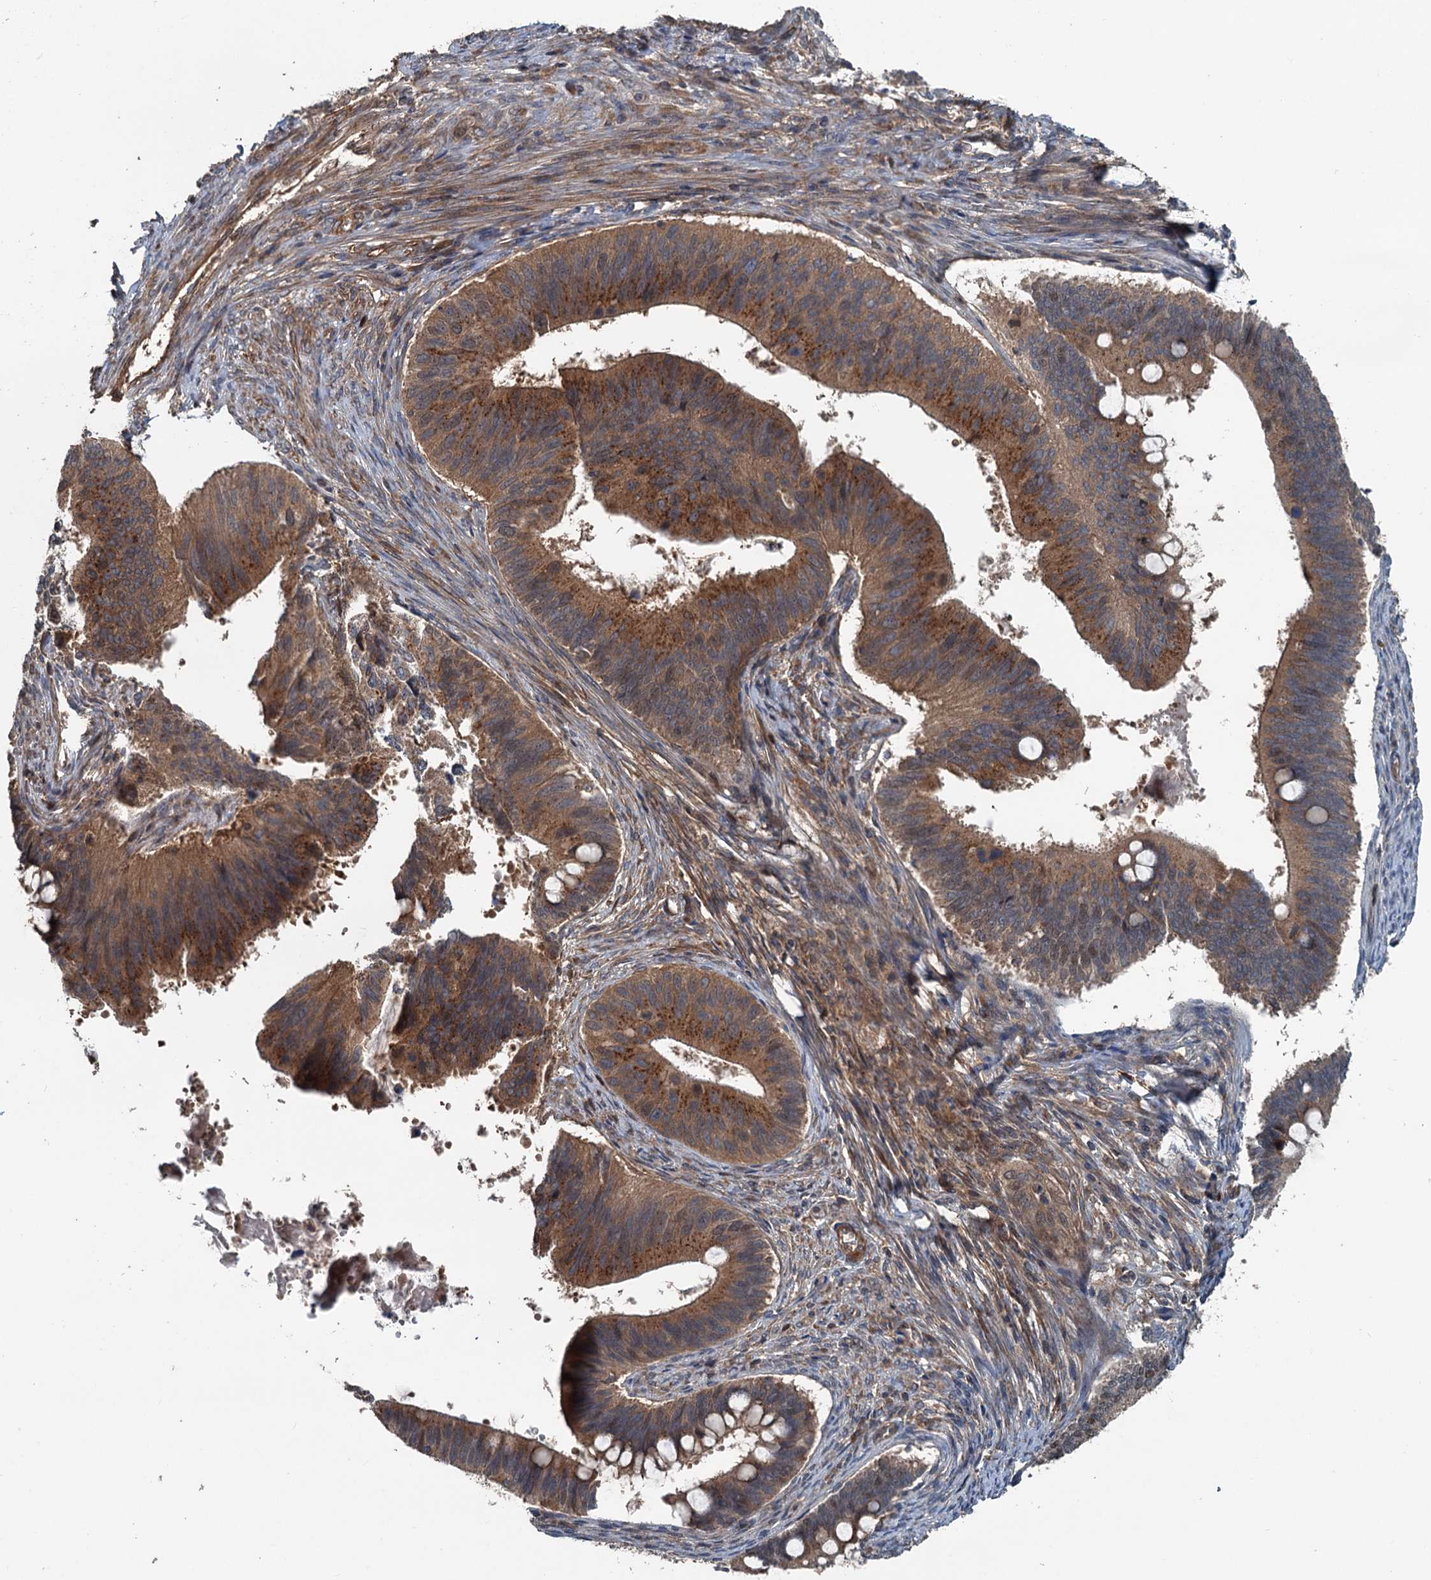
{"staining": {"intensity": "moderate", "quantity": ">75%", "location": "cytoplasmic/membranous"}, "tissue": "cervical cancer", "cell_type": "Tumor cells", "image_type": "cancer", "snomed": [{"axis": "morphology", "description": "Adenocarcinoma, NOS"}, {"axis": "topography", "description": "Cervix"}], "caption": "Tumor cells reveal moderate cytoplasmic/membranous positivity in approximately >75% of cells in cervical adenocarcinoma. (Stains: DAB (3,3'-diaminobenzidine) in brown, nuclei in blue, Microscopy: brightfield microscopy at high magnification).", "gene": "TEDC1", "patient": {"sex": "female", "age": 42}}